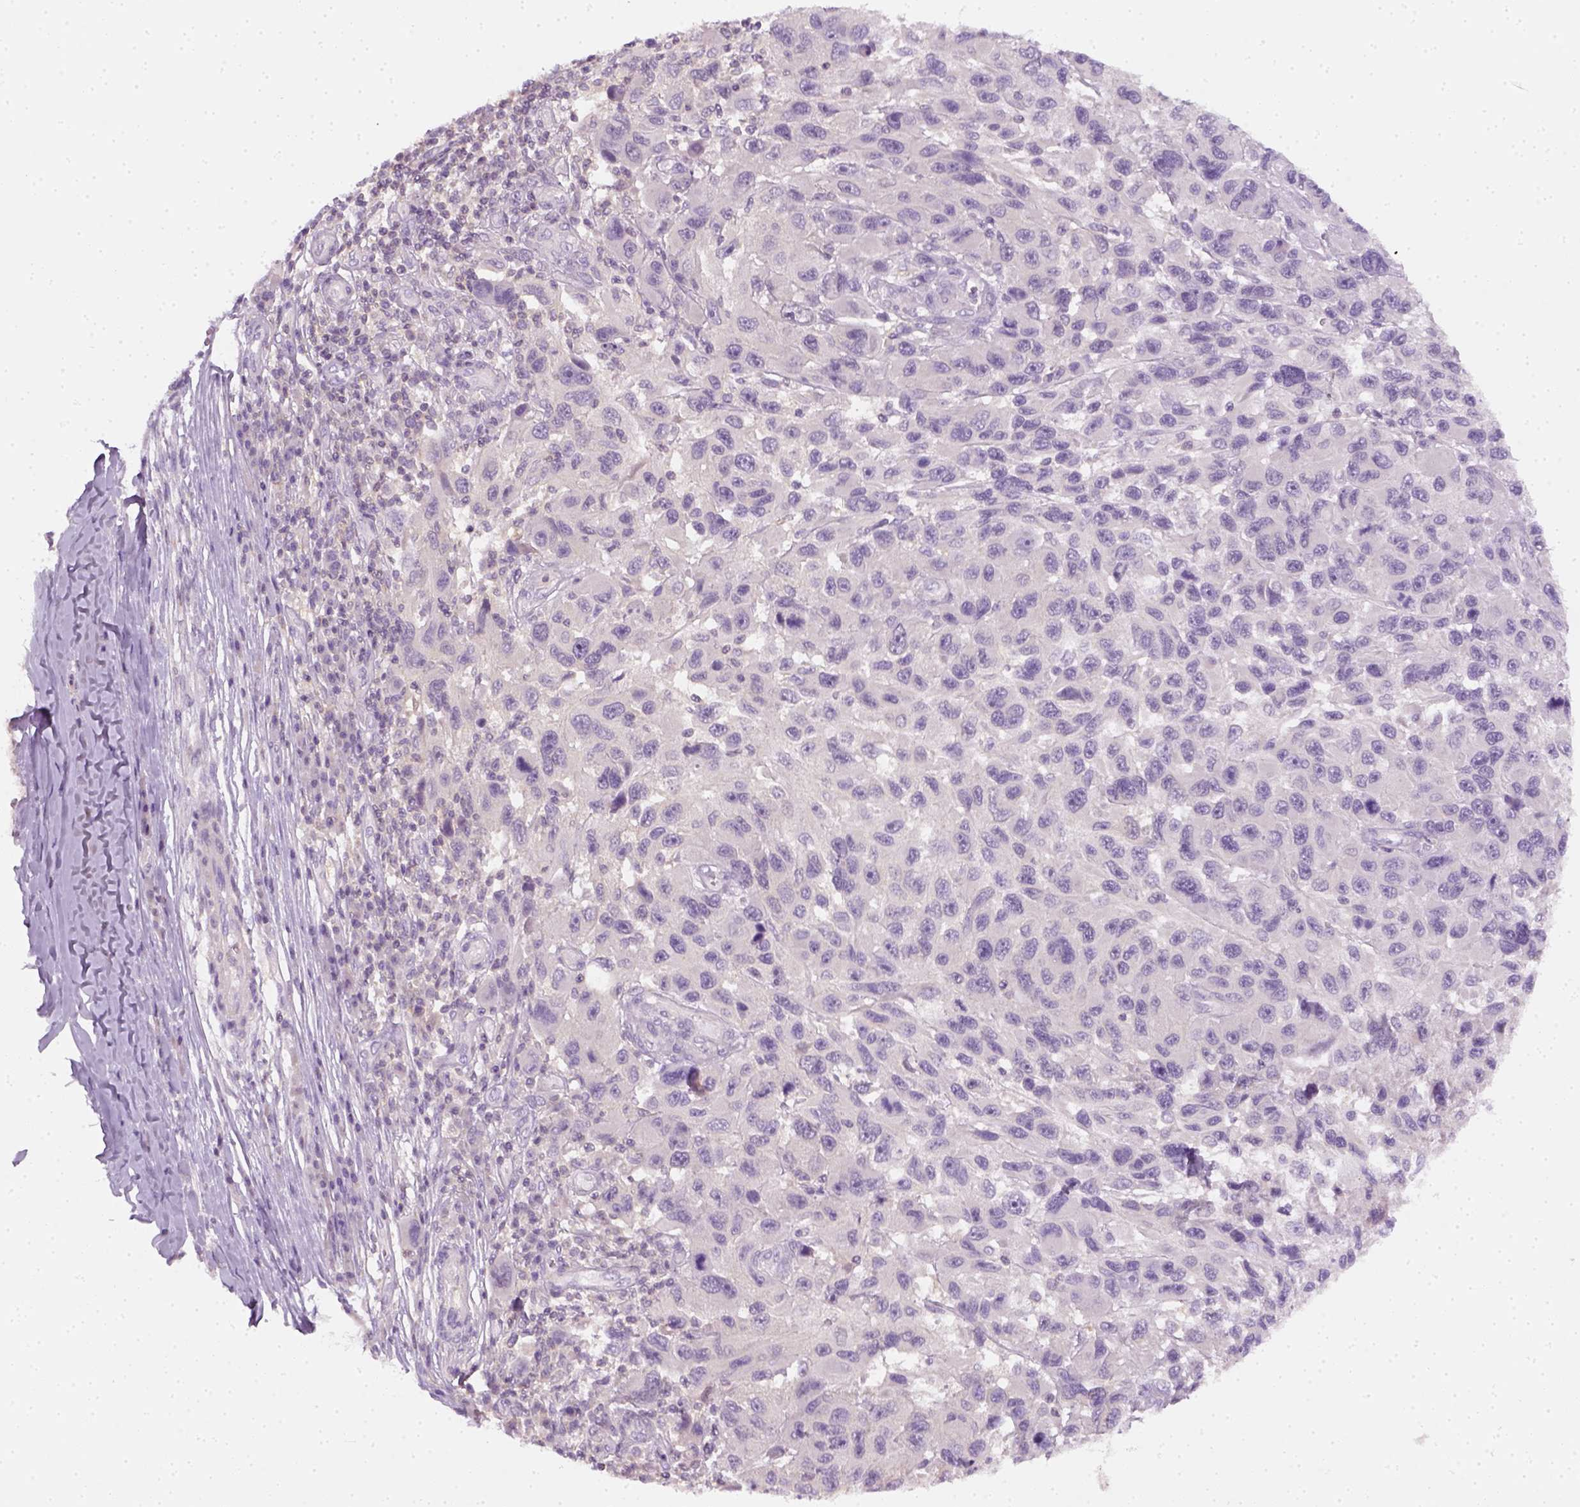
{"staining": {"intensity": "negative", "quantity": "none", "location": "none"}, "tissue": "melanoma", "cell_type": "Tumor cells", "image_type": "cancer", "snomed": [{"axis": "morphology", "description": "Malignant melanoma, NOS"}, {"axis": "topography", "description": "Skin"}], "caption": "Tumor cells show no significant protein expression in melanoma. (DAB (3,3'-diaminobenzidine) IHC, high magnification).", "gene": "EPHB1", "patient": {"sex": "male", "age": 53}}